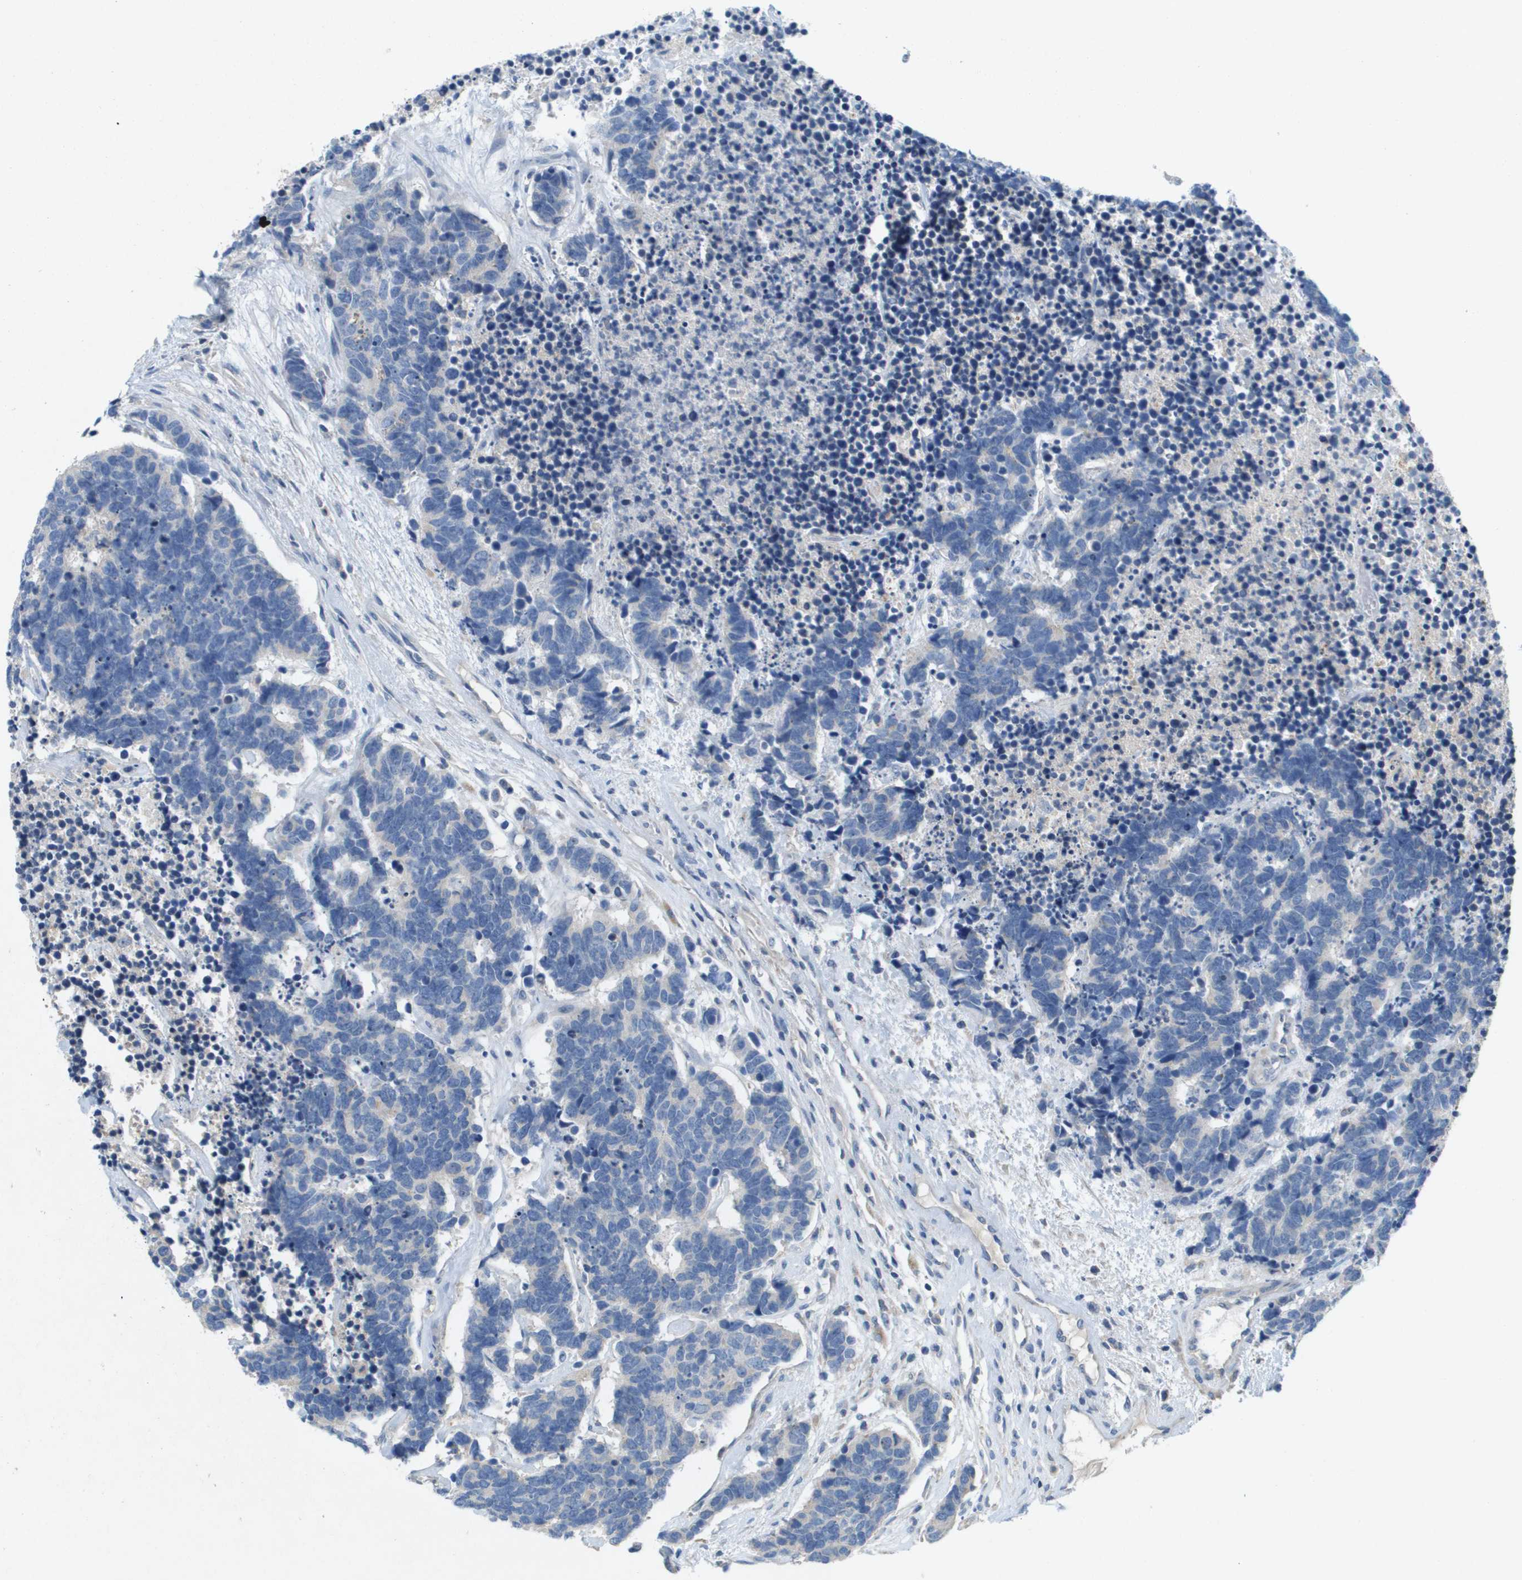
{"staining": {"intensity": "negative", "quantity": "none", "location": "none"}, "tissue": "carcinoid", "cell_type": "Tumor cells", "image_type": "cancer", "snomed": [{"axis": "morphology", "description": "Carcinoma, NOS"}, {"axis": "morphology", "description": "Carcinoid, malignant, NOS"}, {"axis": "topography", "description": "Urinary bladder"}], "caption": "IHC histopathology image of neoplastic tissue: human carcinoid stained with DAB (3,3'-diaminobenzidine) reveals no significant protein staining in tumor cells.", "gene": "B3GNT5", "patient": {"sex": "male", "age": 57}}